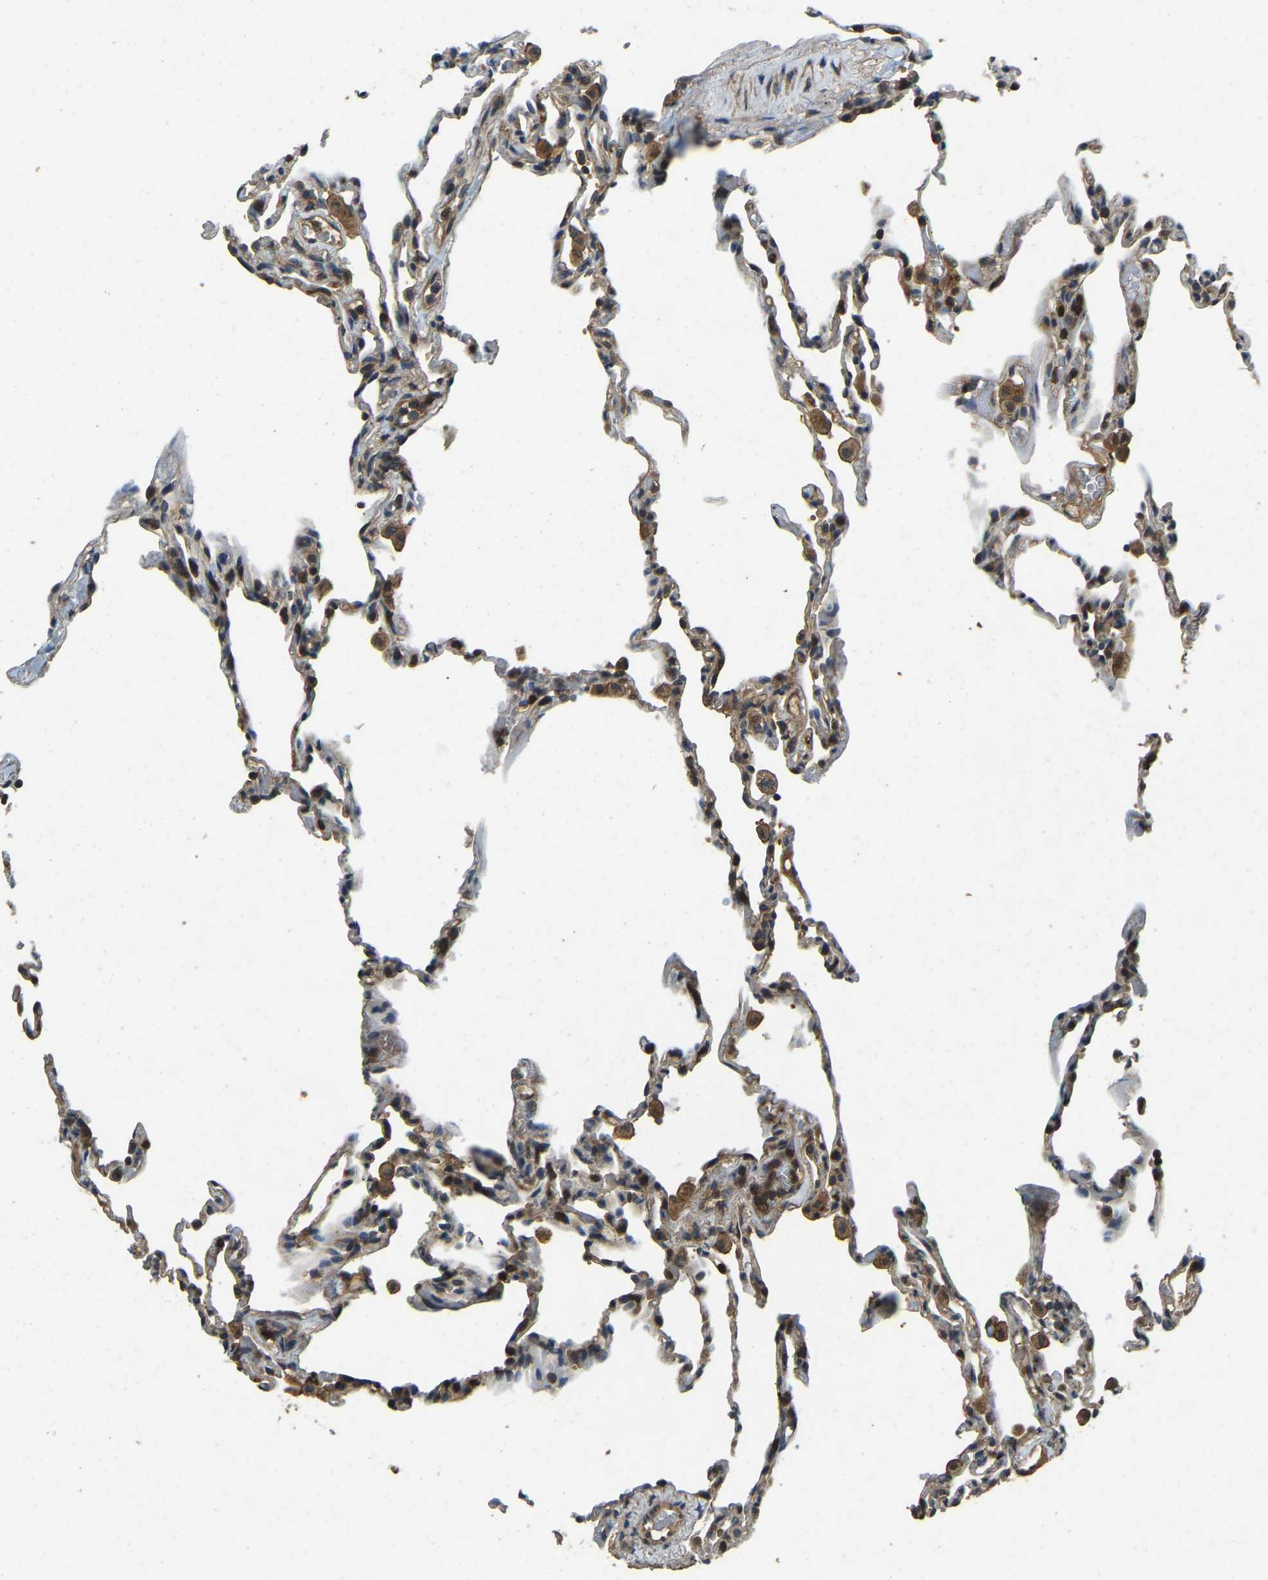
{"staining": {"intensity": "weak", "quantity": "<25%", "location": "cytoplasmic/membranous"}, "tissue": "lung", "cell_type": "Alveolar cells", "image_type": "normal", "snomed": [{"axis": "morphology", "description": "Normal tissue, NOS"}, {"axis": "topography", "description": "Lung"}], "caption": "High magnification brightfield microscopy of normal lung stained with DAB (3,3'-diaminobenzidine) (brown) and counterstained with hematoxylin (blue): alveolar cells show no significant expression.", "gene": "ATP8B1", "patient": {"sex": "male", "age": 59}}